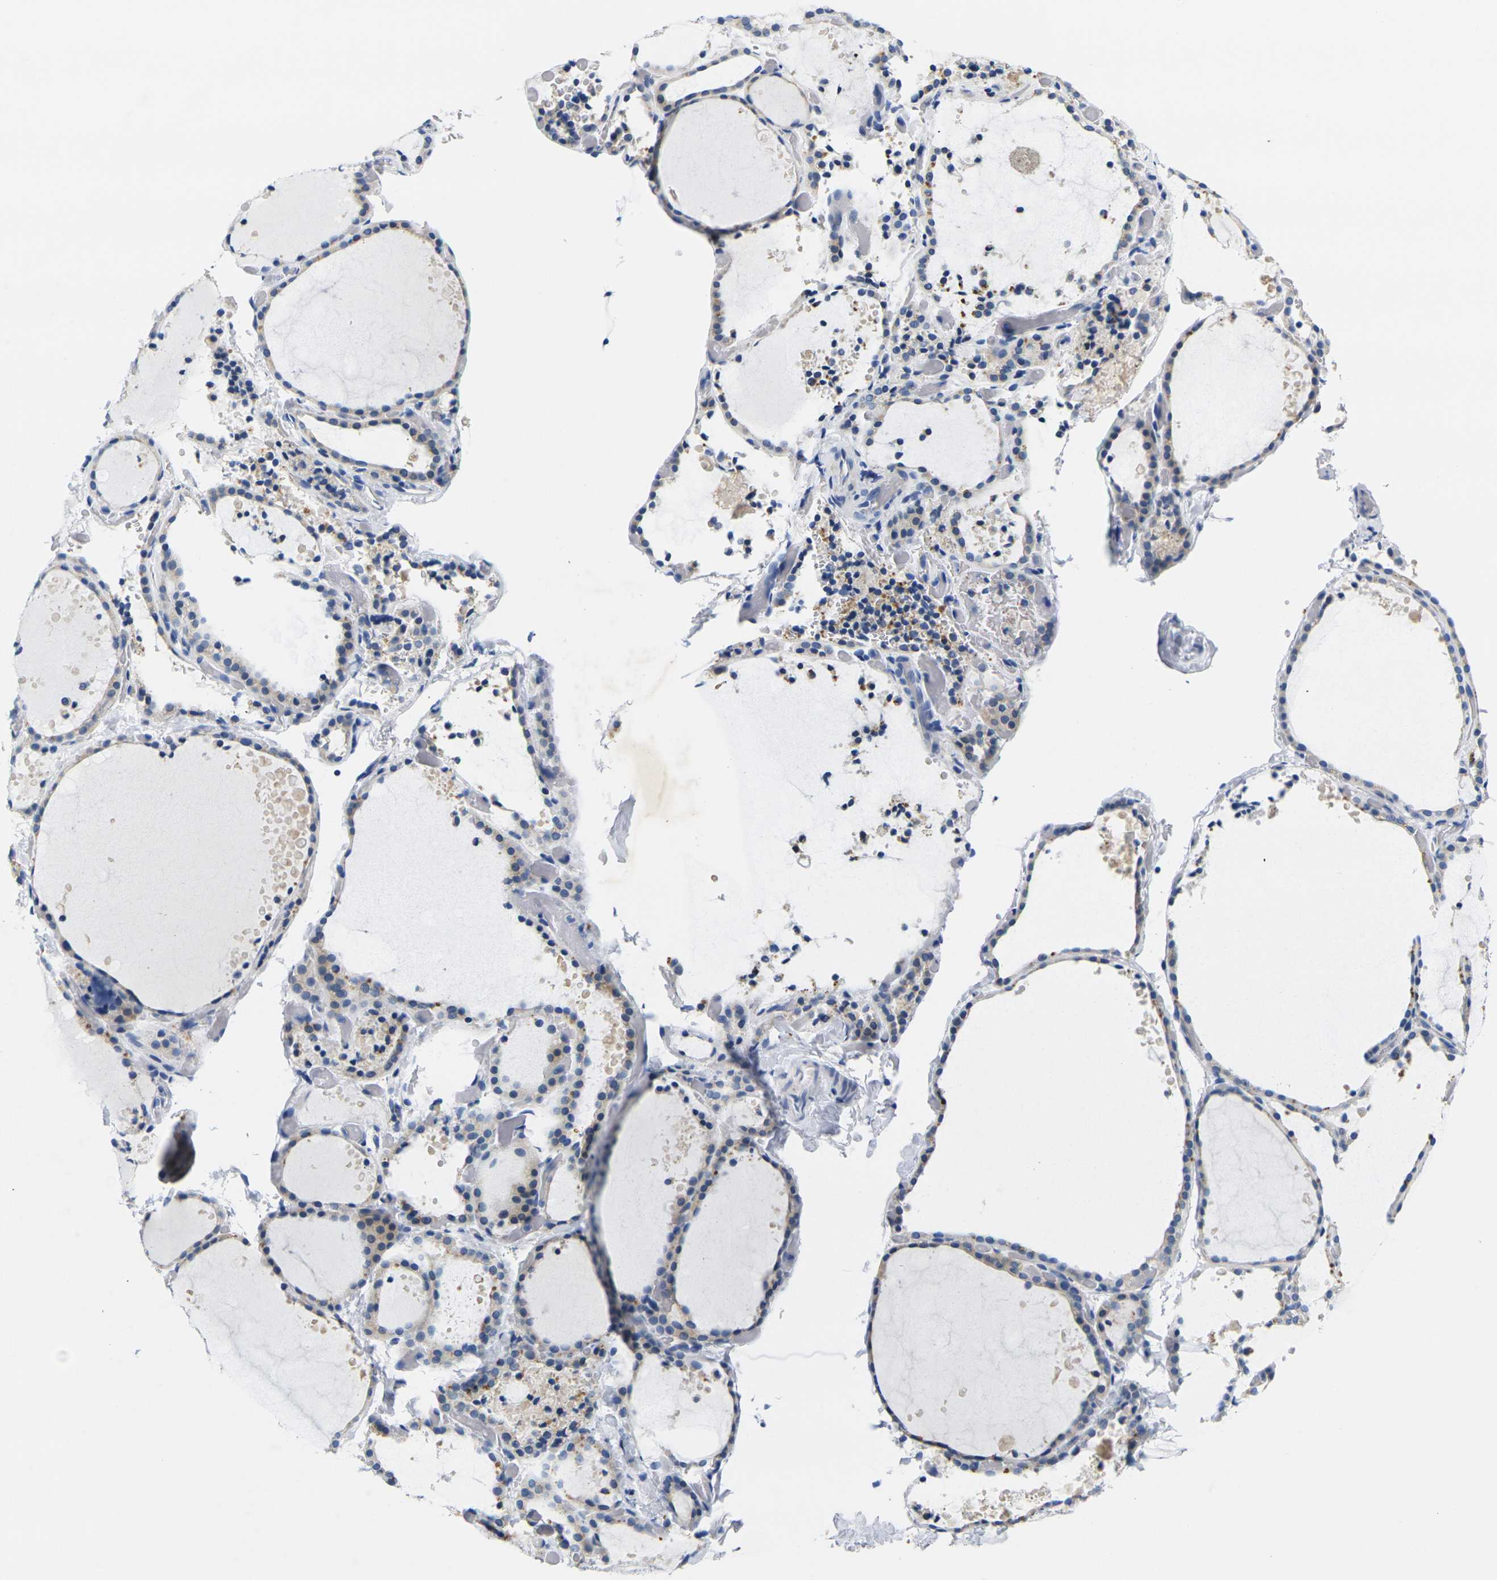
{"staining": {"intensity": "moderate", "quantity": "25%-75%", "location": "cytoplasmic/membranous"}, "tissue": "thyroid gland", "cell_type": "Glandular cells", "image_type": "normal", "snomed": [{"axis": "morphology", "description": "Normal tissue, NOS"}, {"axis": "topography", "description": "Thyroid gland"}], "caption": "Immunohistochemical staining of unremarkable human thyroid gland reveals medium levels of moderate cytoplasmic/membranous staining in about 25%-75% of glandular cells. The staining was performed using DAB, with brown indicating positive protein expression. Nuclei are stained blue with hematoxylin.", "gene": "NOCT", "patient": {"sex": "female", "age": 44}}